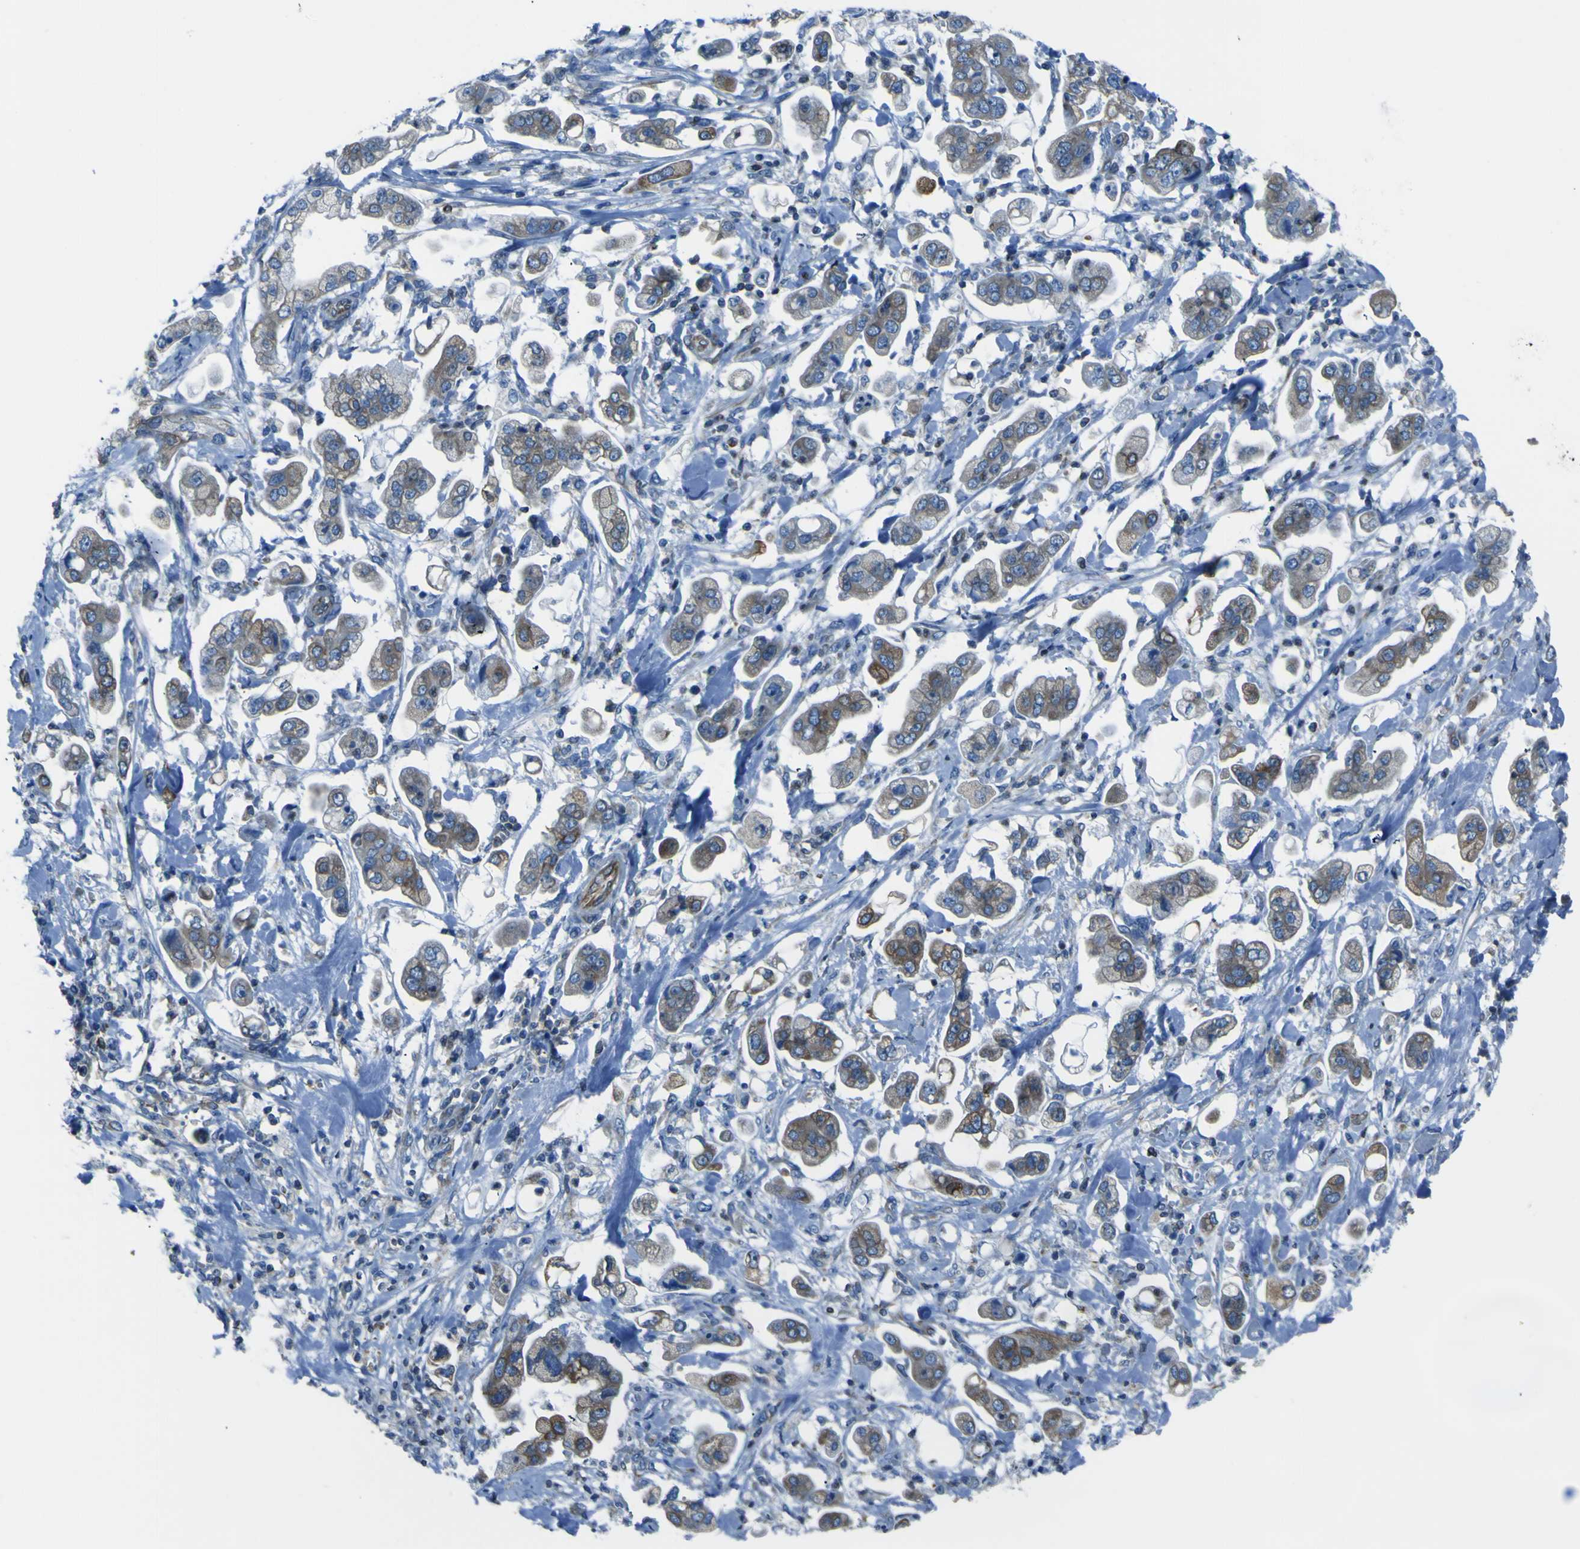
{"staining": {"intensity": "moderate", "quantity": "<25%", "location": "cytoplasmic/membranous"}, "tissue": "stomach cancer", "cell_type": "Tumor cells", "image_type": "cancer", "snomed": [{"axis": "morphology", "description": "Adenocarcinoma, NOS"}, {"axis": "topography", "description": "Stomach"}], "caption": "Immunohistochemical staining of human stomach cancer exhibits low levels of moderate cytoplasmic/membranous positivity in approximately <25% of tumor cells. (DAB IHC, brown staining for protein, blue staining for nuclei).", "gene": "STIM1", "patient": {"sex": "male", "age": 62}}